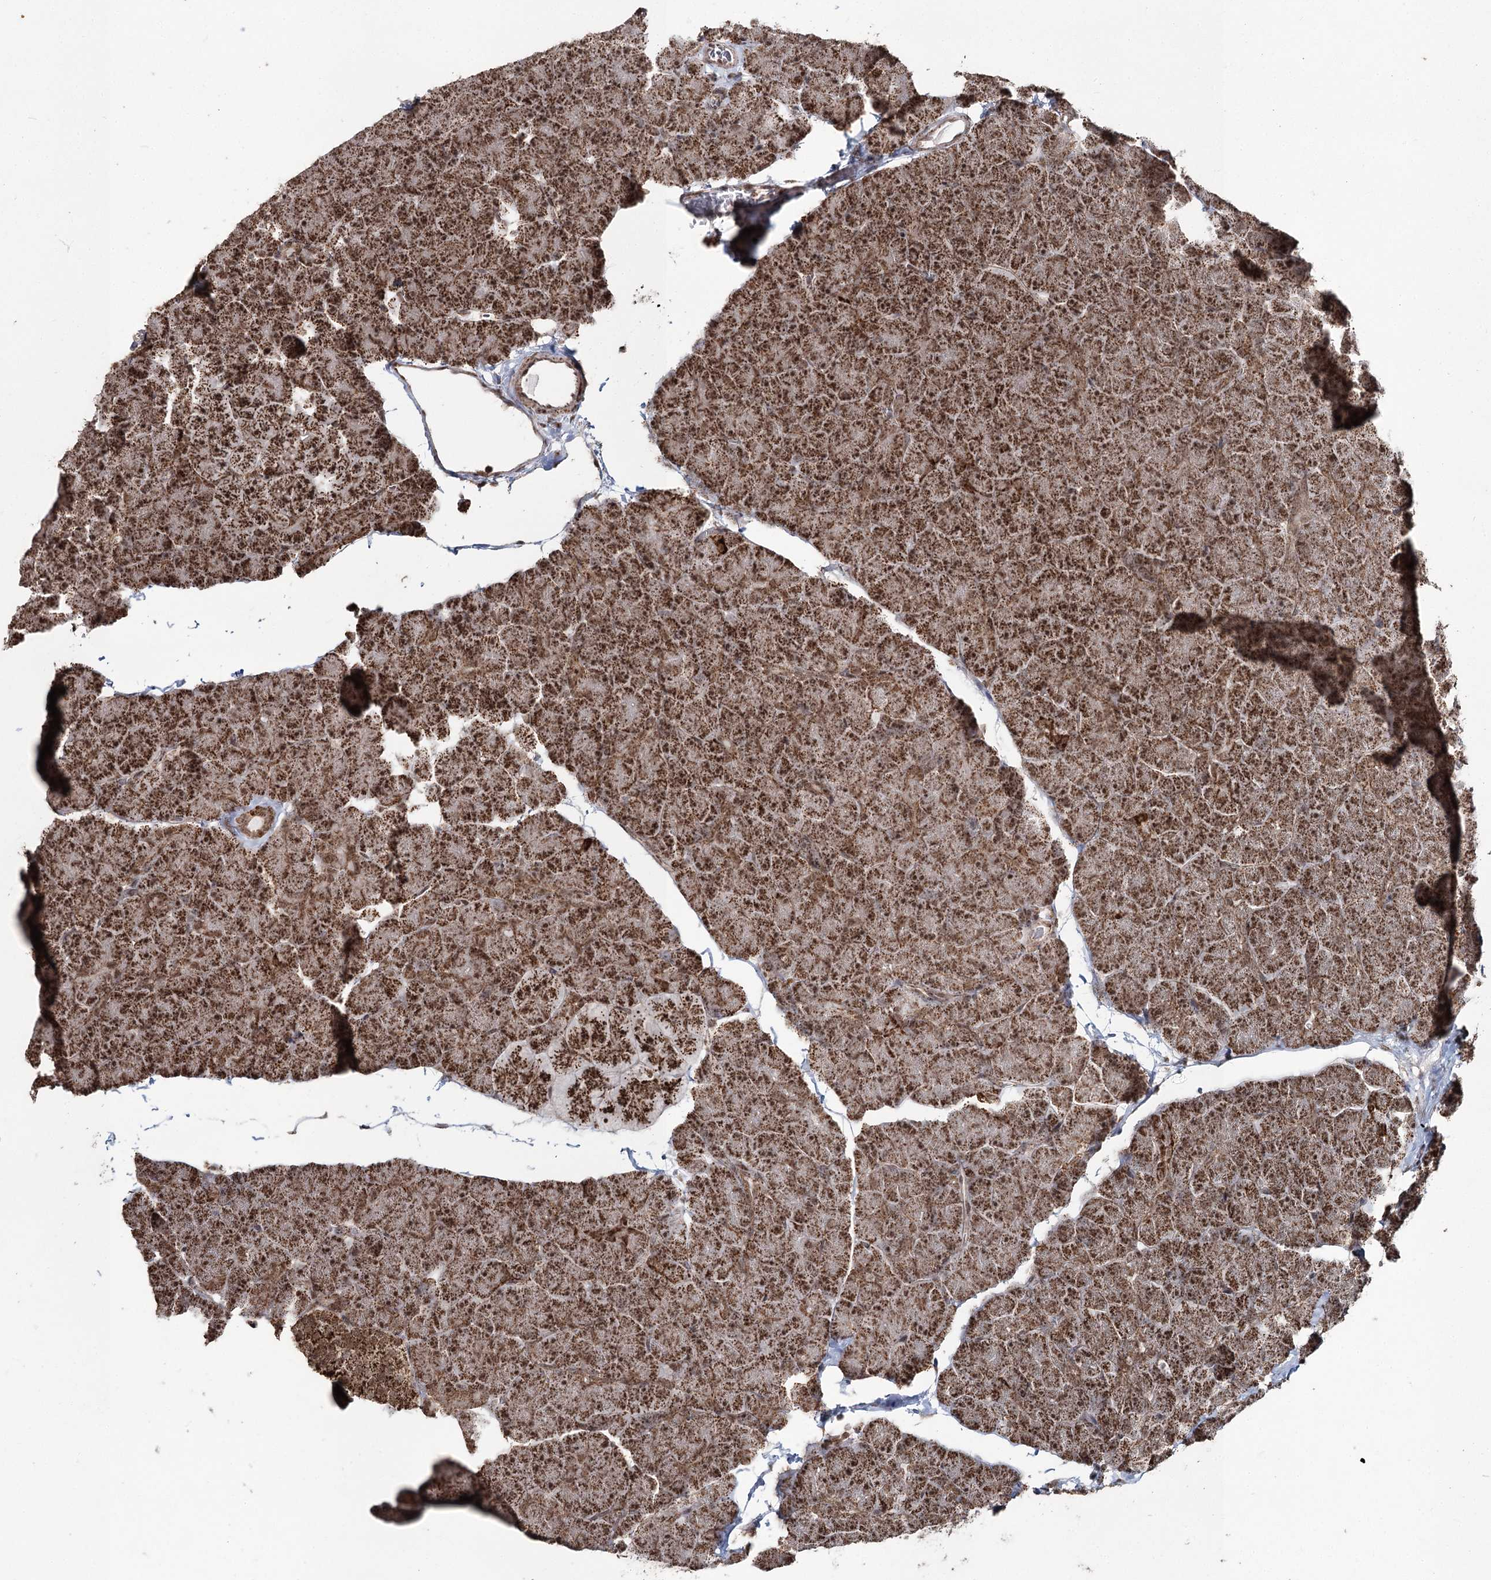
{"staining": {"intensity": "strong", "quantity": ">75%", "location": "cytoplasmic/membranous,nuclear"}, "tissue": "pancreas", "cell_type": "Exocrine glandular cells", "image_type": "normal", "snomed": [{"axis": "morphology", "description": "Normal tissue, NOS"}, {"axis": "topography", "description": "Pancreas"}], "caption": "Immunohistochemistry of normal pancreas shows high levels of strong cytoplasmic/membranous,nuclear positivity in about >75% of exocrine glandular cells.", "gene": "PDHX", "patient": {"sex": "male", "age": 36}}